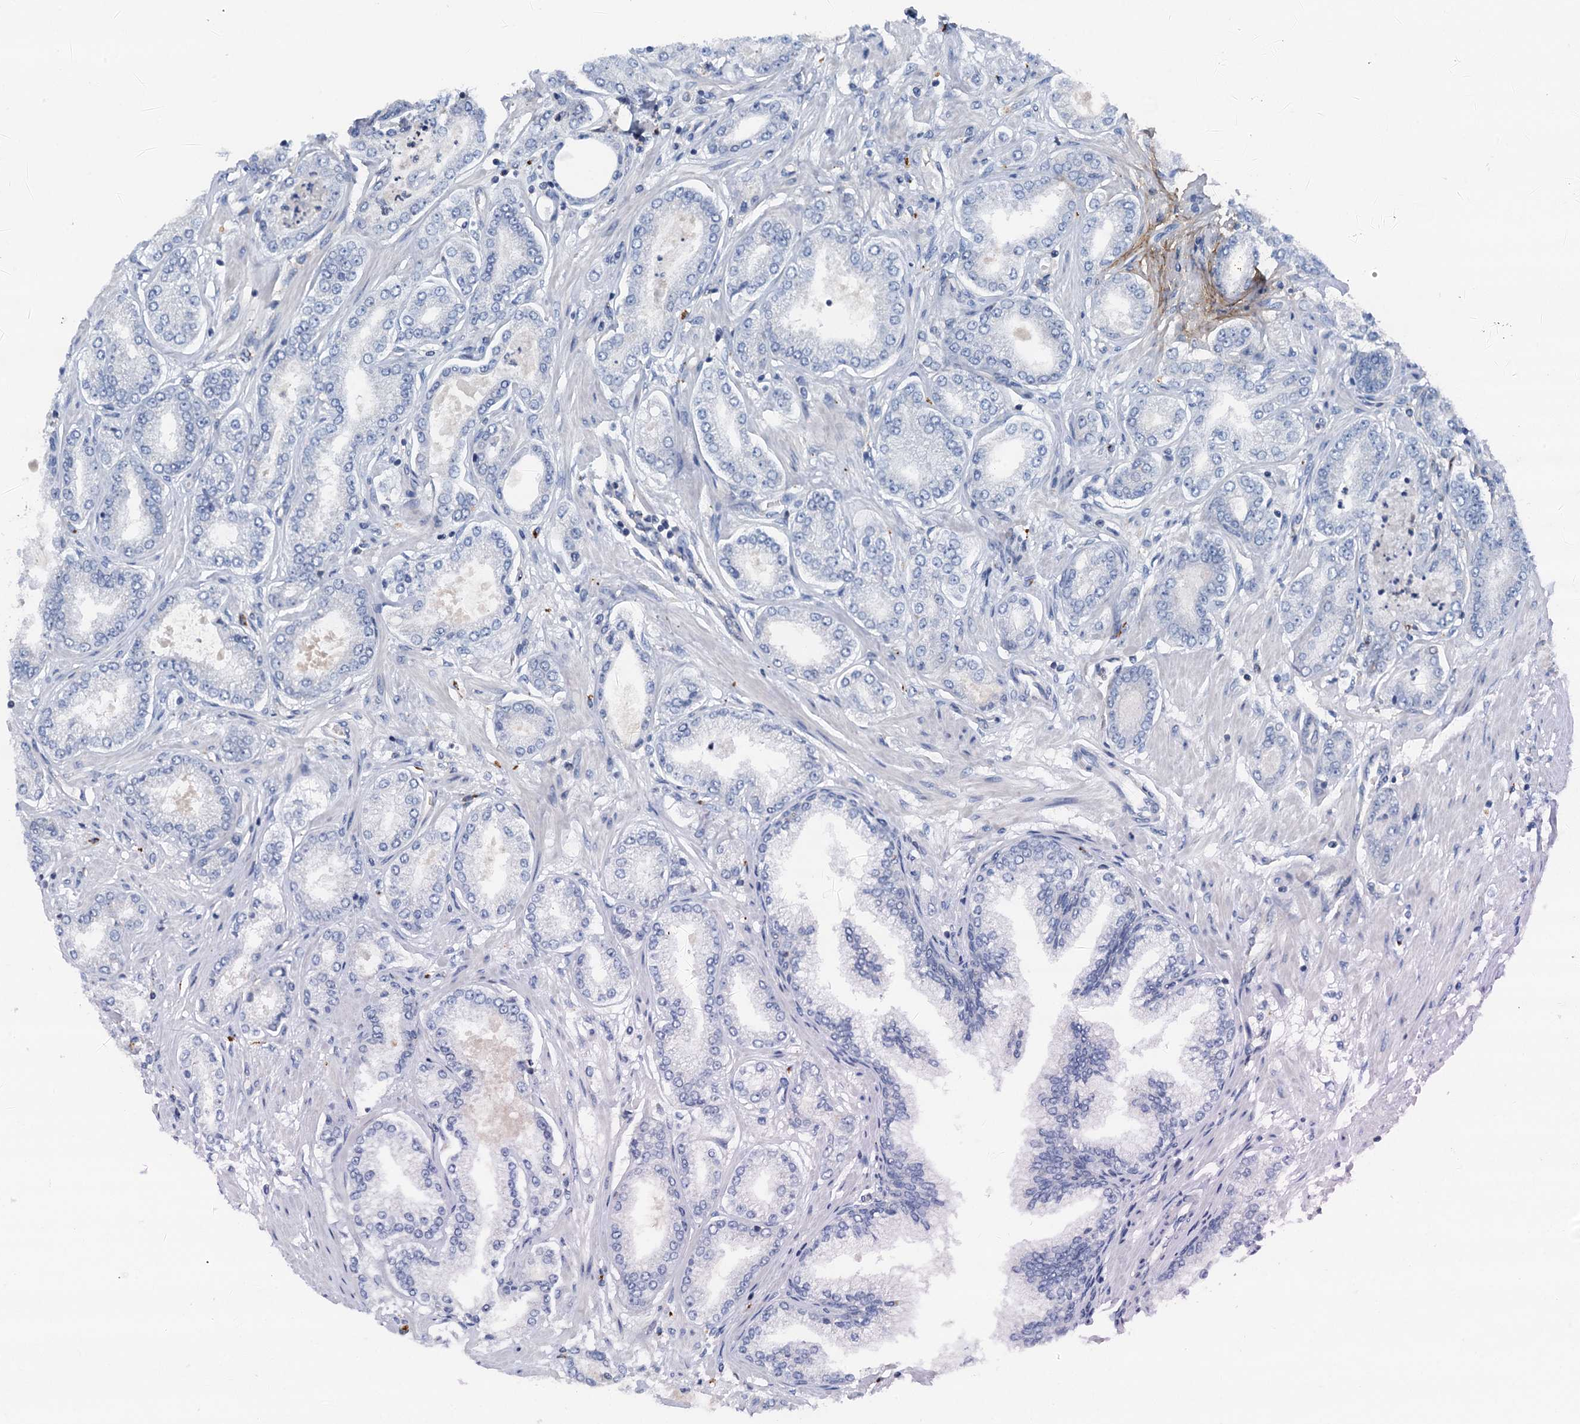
{"staining": {"intensity": "weak", "quantity": "<25%", "location": "cytoplasmic/membranous"}, "tissue": "prostate cancer", "cell_type": "Tumor cells", "image_type": "cancer", "snomed": [{"axis": "morphology", "description": "Adenocarcinoma, Low grade"}, {"axis": "topography", "description": "Prostate"}], "caption": "IHC micrograph of human prostate cancer stained for a protein (brown), which reveals no staining in tumor cells. (DAB (3,3'-diaminobenzidine) immunohistochemistry (IHC) with hematoxylin counter stain).", "gene": "THAP10", "patient": {"sex": "male", "age": 63}}